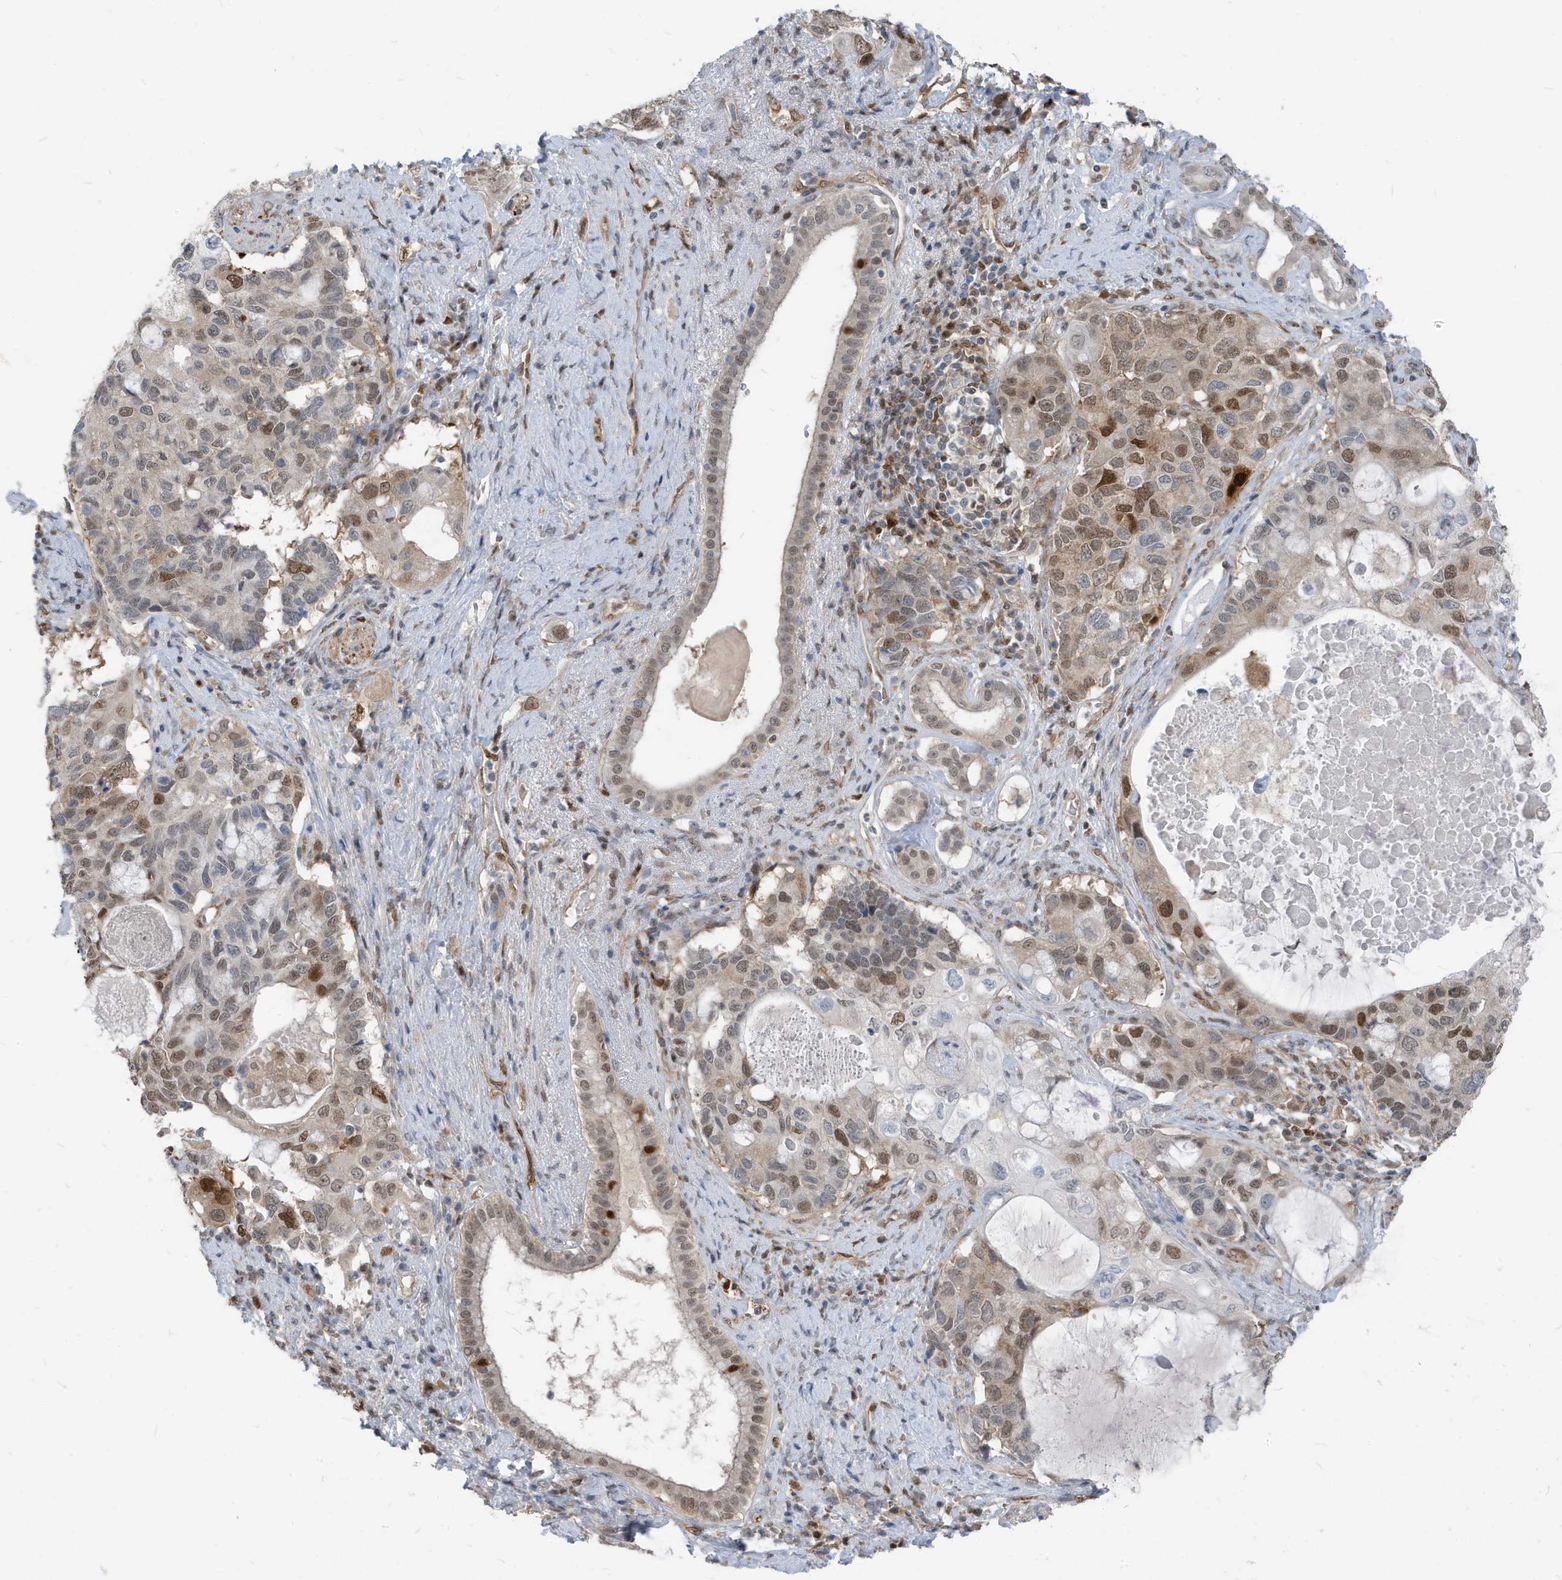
{"staining": {"intensity": "moderate", "quantity": ">75%", "location": "nuclear"}, "tissue": "pancreatic cancer", "cell_type": "Tumor cells", "image_type": "cancer", "snomed": [{"axis": "morphology", "description": "Adenocarcinoma, NOS"}, {"axis": "topography", "description": "Pancreas"}], "caption": "Pancreatic cancer stained with immunohistochemistry exhibits moderate nuclear expression in approximately >75% of tumor cells.", "gene": "NCOA7", "patient": {"sex": "female", "age": 56}}